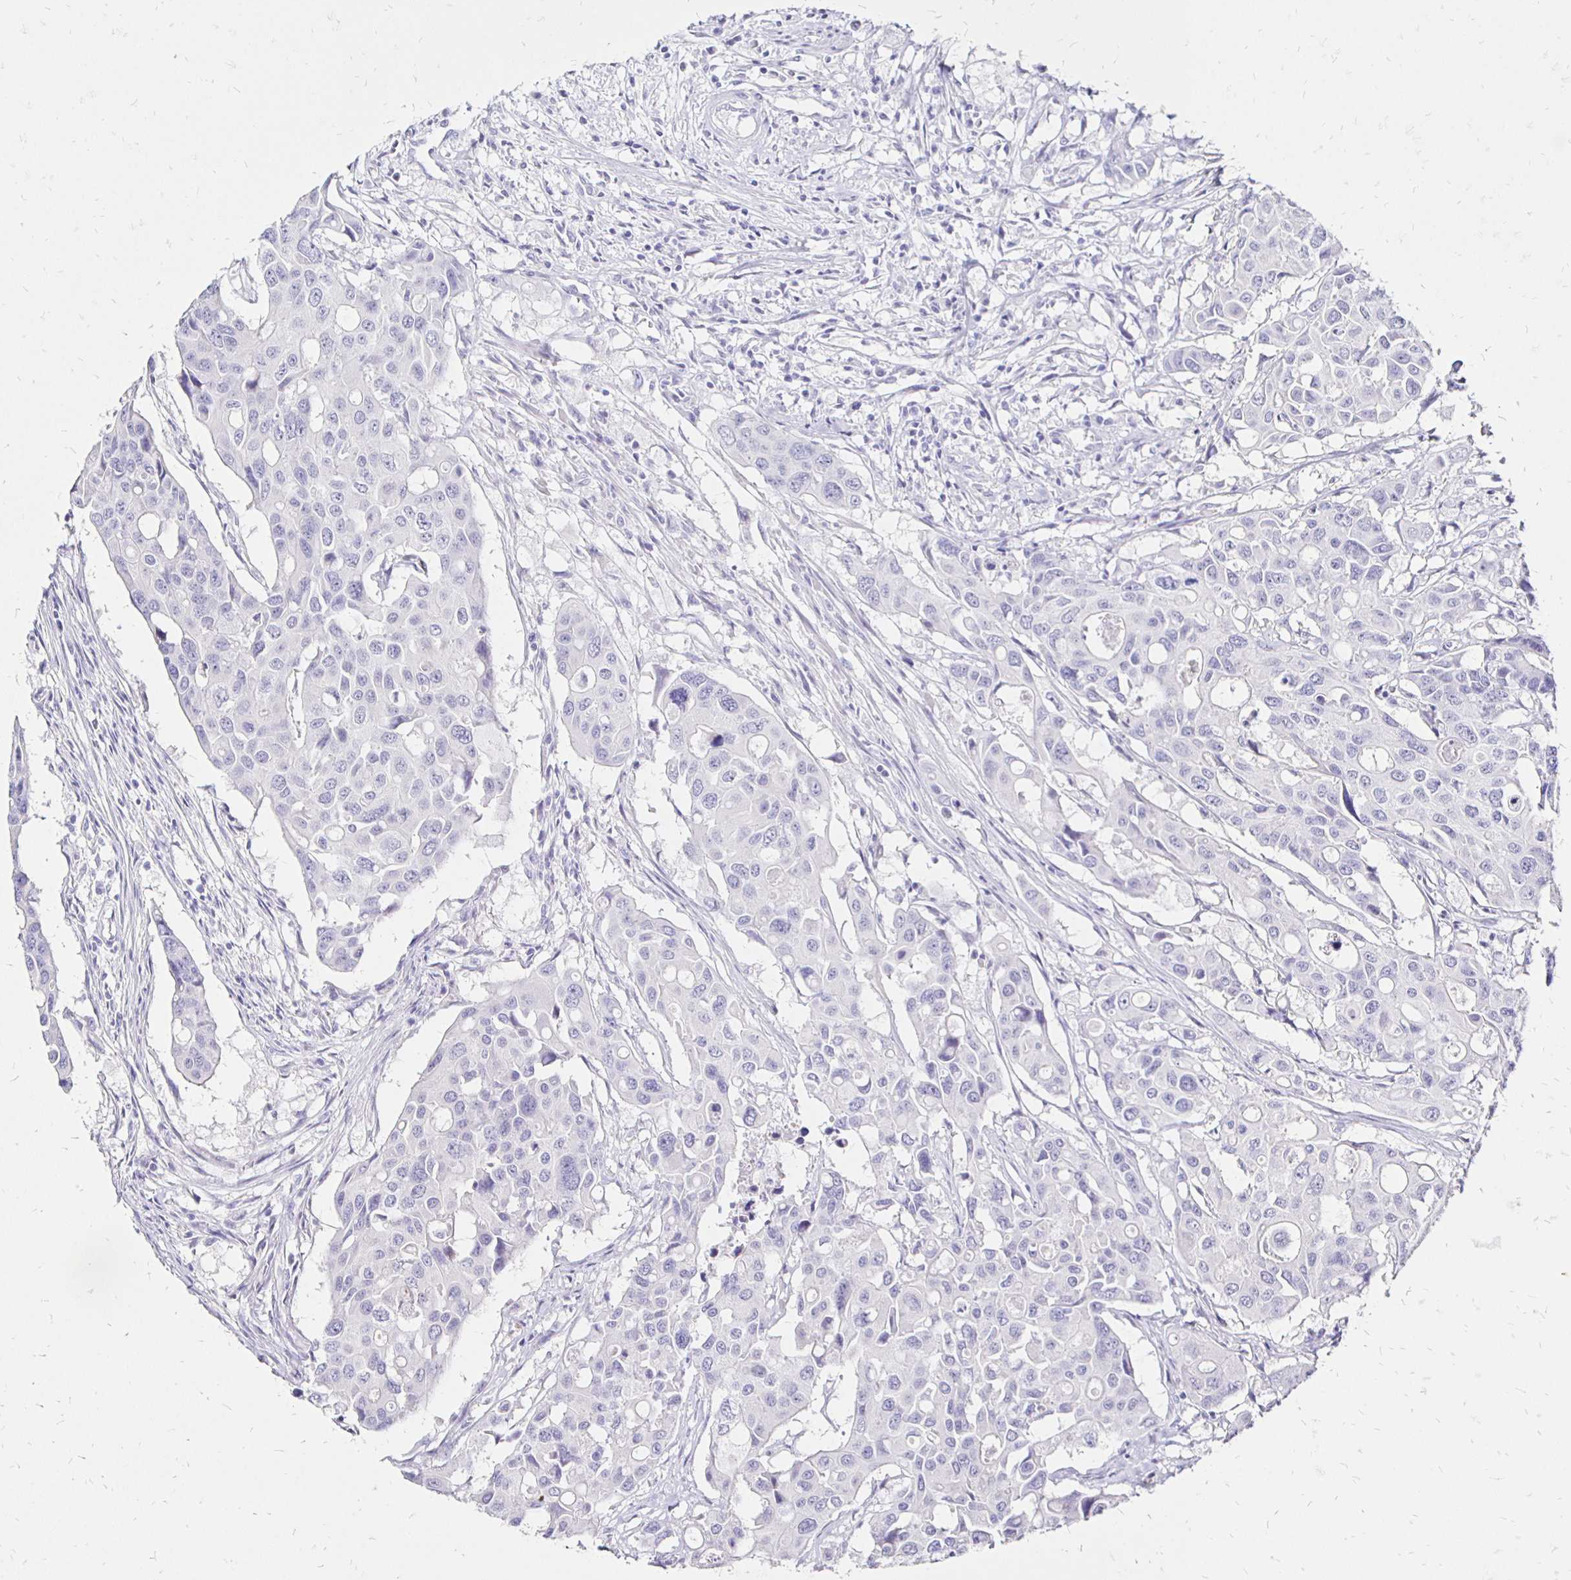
{"staining": {"intensity": "negative", "quantity": "none", "location": "none"}, "tissue": "colorectal cancer", "cell_type": "Tumor cells", "image_type": "cancer", "snomed": [{"axis": "morphology", "description": "Adenocarcinoma, NOS"}, {"axis": "topography", "description": "Colon"}], "caption": "Tumor cells show no significant protein expression in colorectal cancer. (Stains: DAB (3,3'-diaminobenzidine) IHC with hematoxylin counter stain, Microscopy: brightfield microscopy at high magnification).", "gene": "IRGC", "patient": {"sex": "male", "age": 77}}